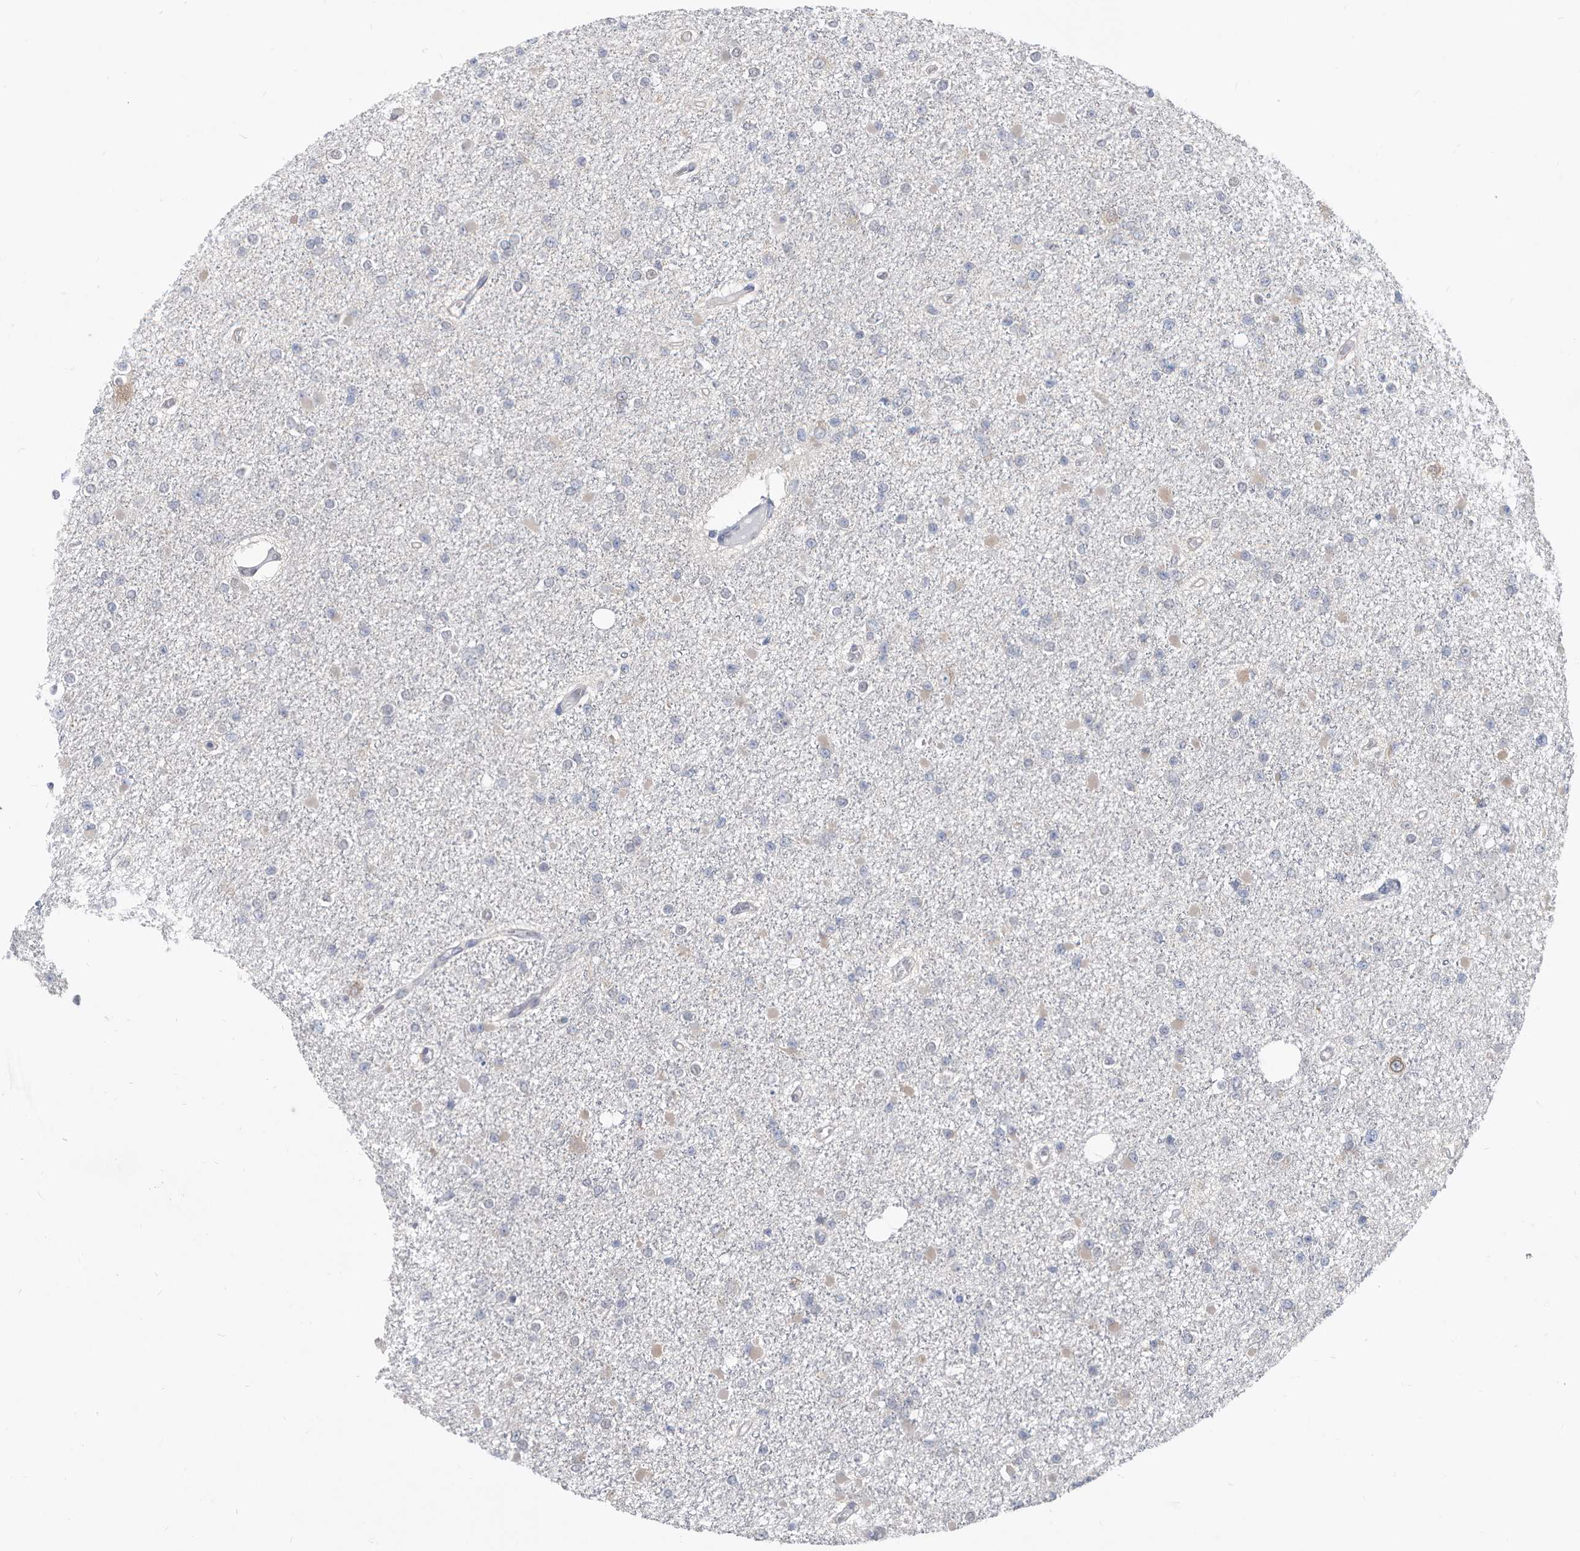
{"staining": {"intensity": "negative", "quantity": "none", "location": "none"}, "tissue": "glioma", "cell_type": "Tumor cells", "image_type": "cancer", "snomed": [{"axis": "morphology", "description": "Glioma, malignant, Low grade"}, {"axis": "topography", "description": "Brain"}], "caption": "A histopathology image of human low-grade glioma (malignant) is negative for staining in tumor cells.", "gene": "CCT4", "patient": {"sex": "female", "age": 22}}